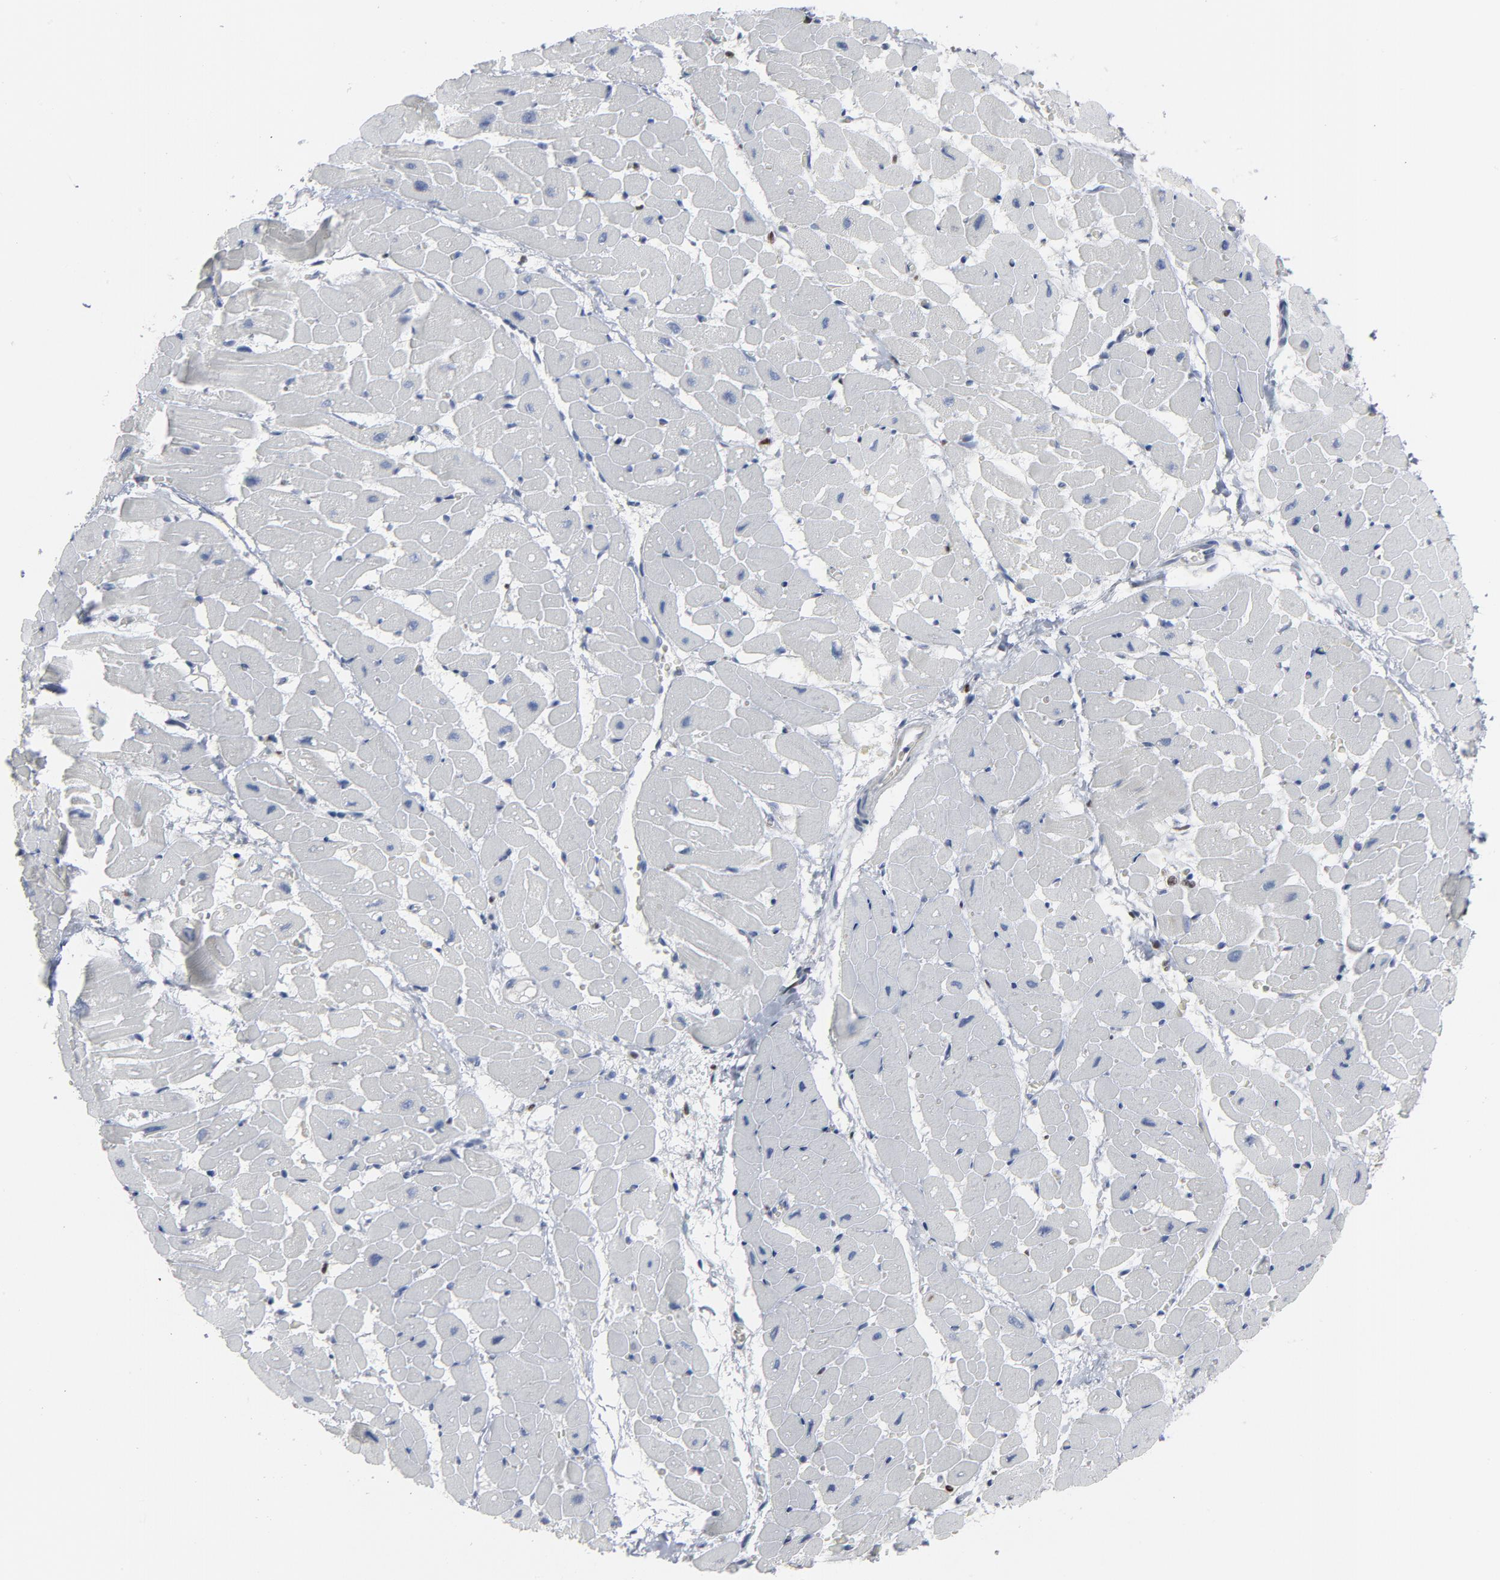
{"staining": {"intensity": "negative", "quantity": "none", "location": "none"}, "tissue": "heart muscle", "cell_type": "Cardiomyocytes", "image_type": "normal", "snomed": [{"axis": "morphology", "description": "Normal tissue, NOS"}, {"axis": "topography", "description": "Heart"}], "caption": "IHC photomicrograph of normal heart muscle: heart muscle stained with DAB shows no significant protein staining in cardiomyocytes.", "gene": "SPI1", "patient": {"sex": "male", "age": 45}}